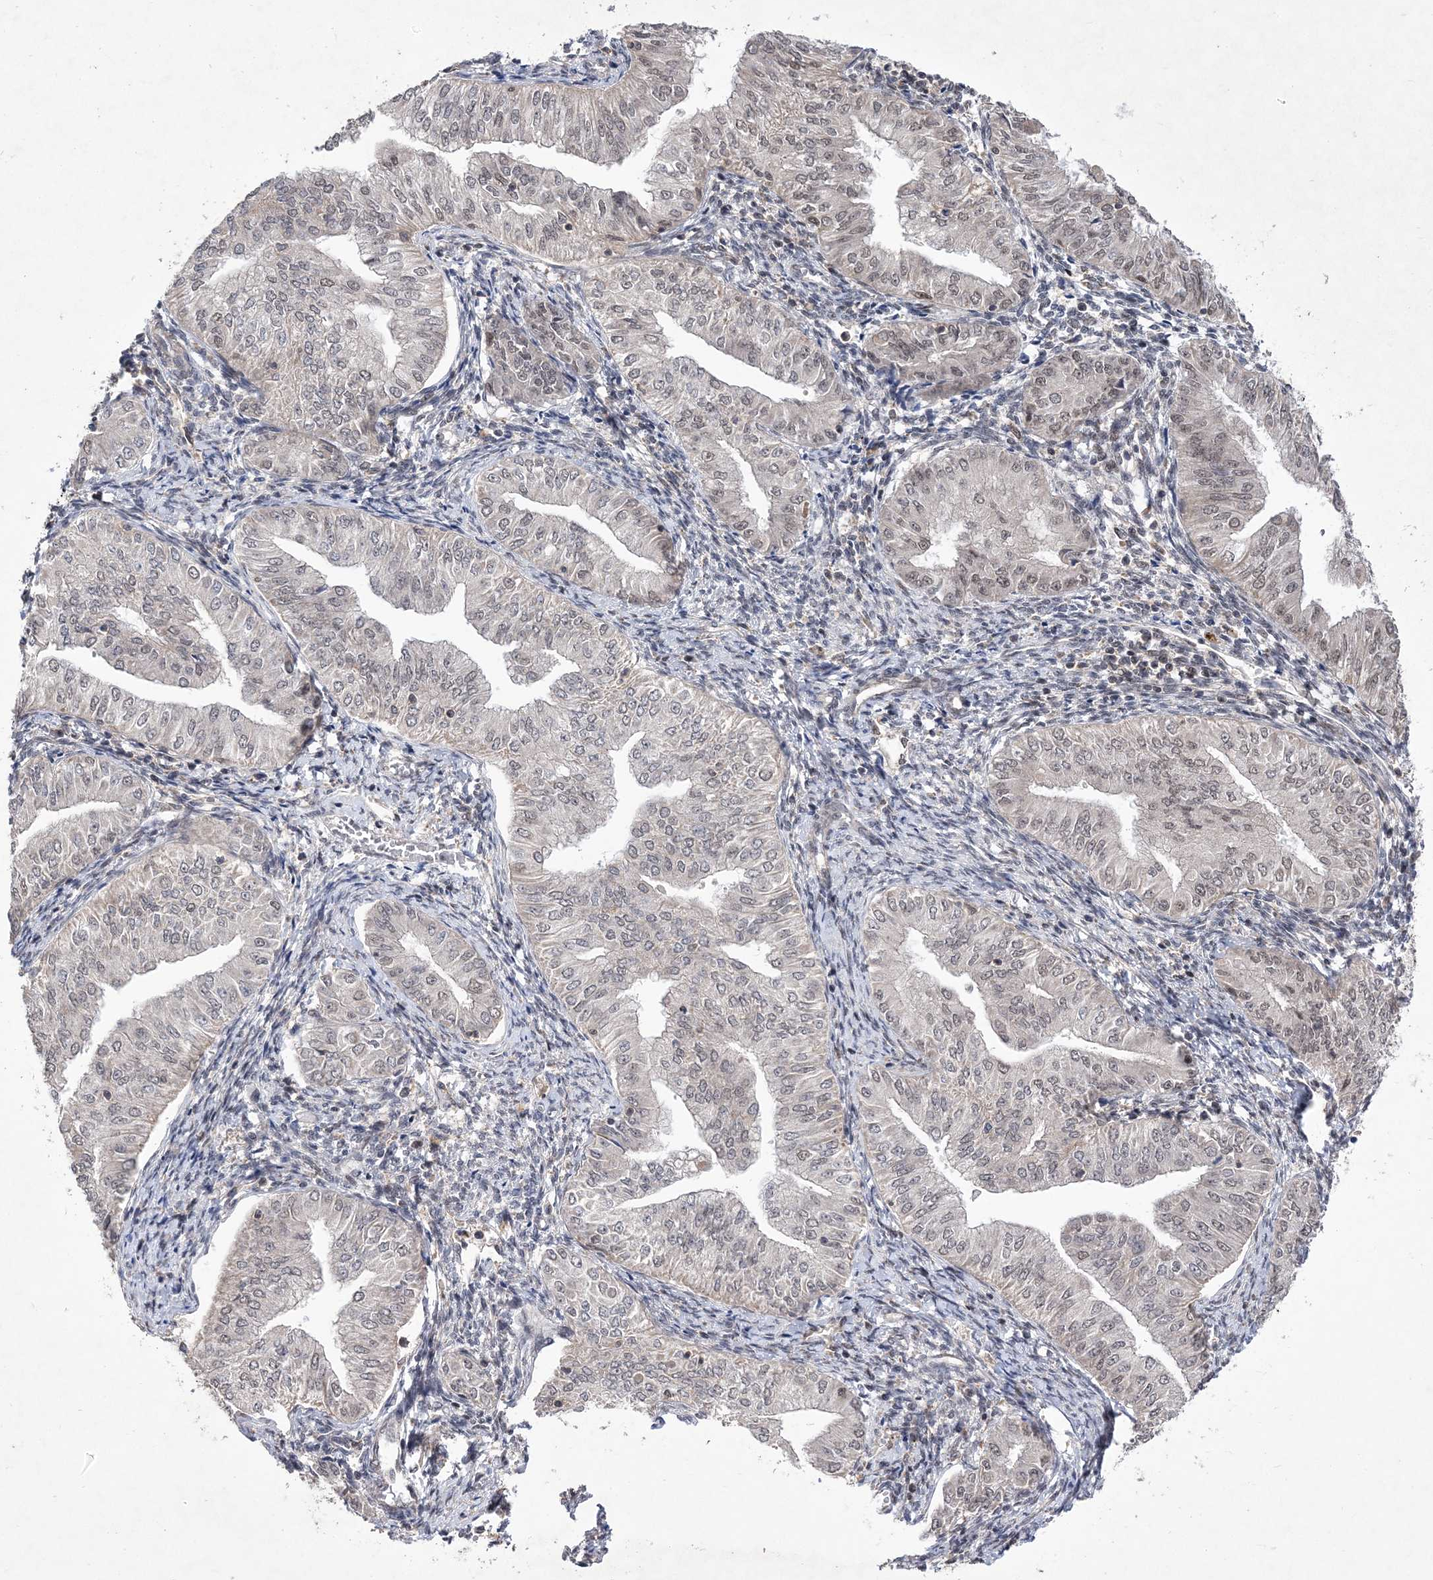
{"staining": {"intensity": "weak", "quantity": "25%-75%", "location": "nuclear"}, "tissue": "endometrial cancer", "cell_type": "Tumor cells", "image_type": "cancer", "snomed": [{"axis": "morphology", "description": "Normal tissue, NOS"}, {"axis": "morphology", "description": "Adenocarcinoma, NOS"}, {"axis": "topography", "description": "Endometrium"}], "caption": "An immunohistochemistry (IHC) histopathology image of tumor tissue is shown. Protein staining in brown shows weak nuclear positivity in adenocarcinoma (endometrial) within tumor cells.", "gene": "BOD1L1", "patient": {"sex": "female", "age": 53}}